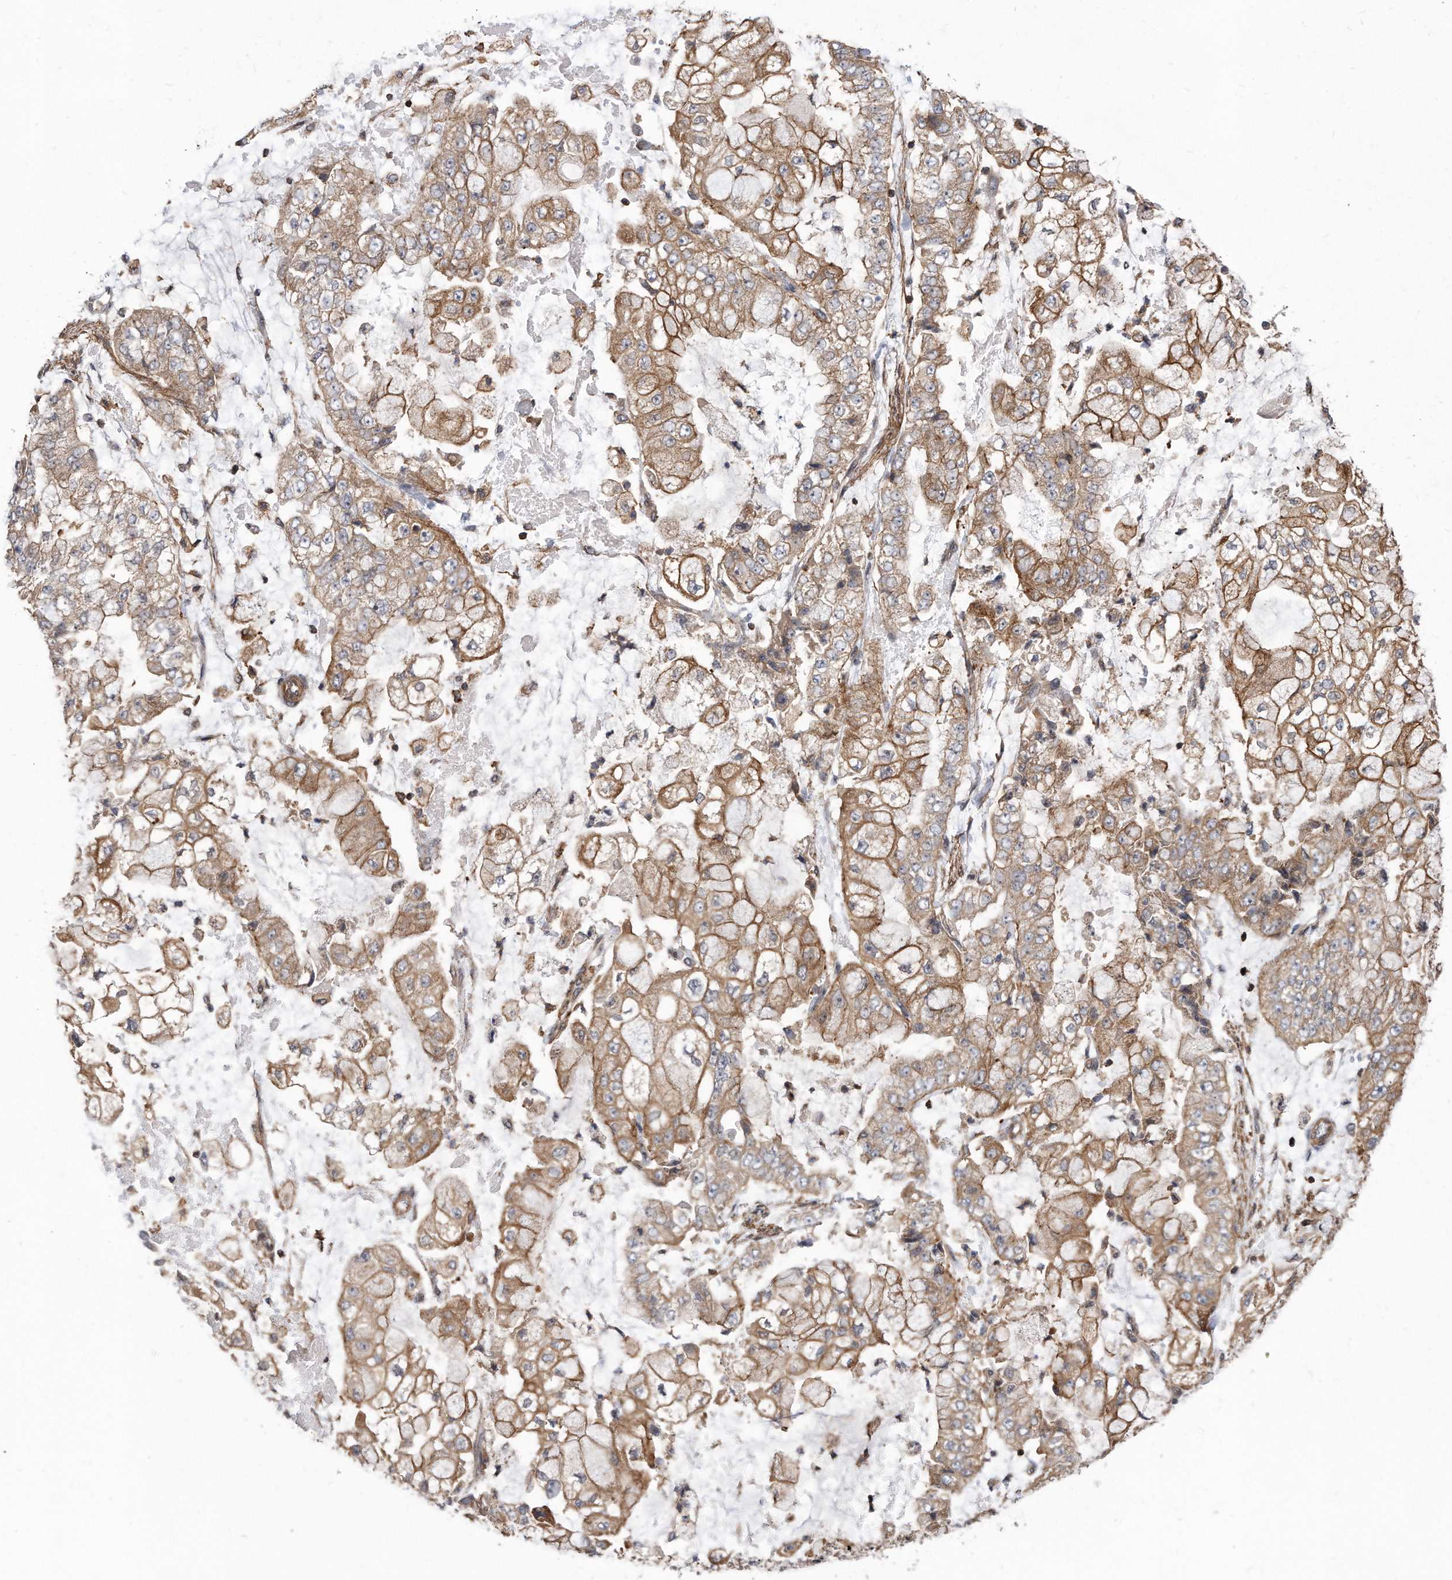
{"staining": {"intensity": "moderate", "quantity": ">75%", "location": "cytoplasmic/membranous"}, "tissue": "stomach cancer", "cell_type": "Tumor cells", "image_type": "cancer", "snomed": [{"axis": "morphology", "description": "Adenocarcinoma, NOS"}, {"axis": "topography", "description": "Stomach"}], "caption": "This is a photomicrograph of IHC staining of stomach cancer (adenocarcinoma), which shows moderate expression in the cytoplasmic/membranous of tumor cells.", "gene": "TCP1", "patient": {"sex": "male", "age": 76}}